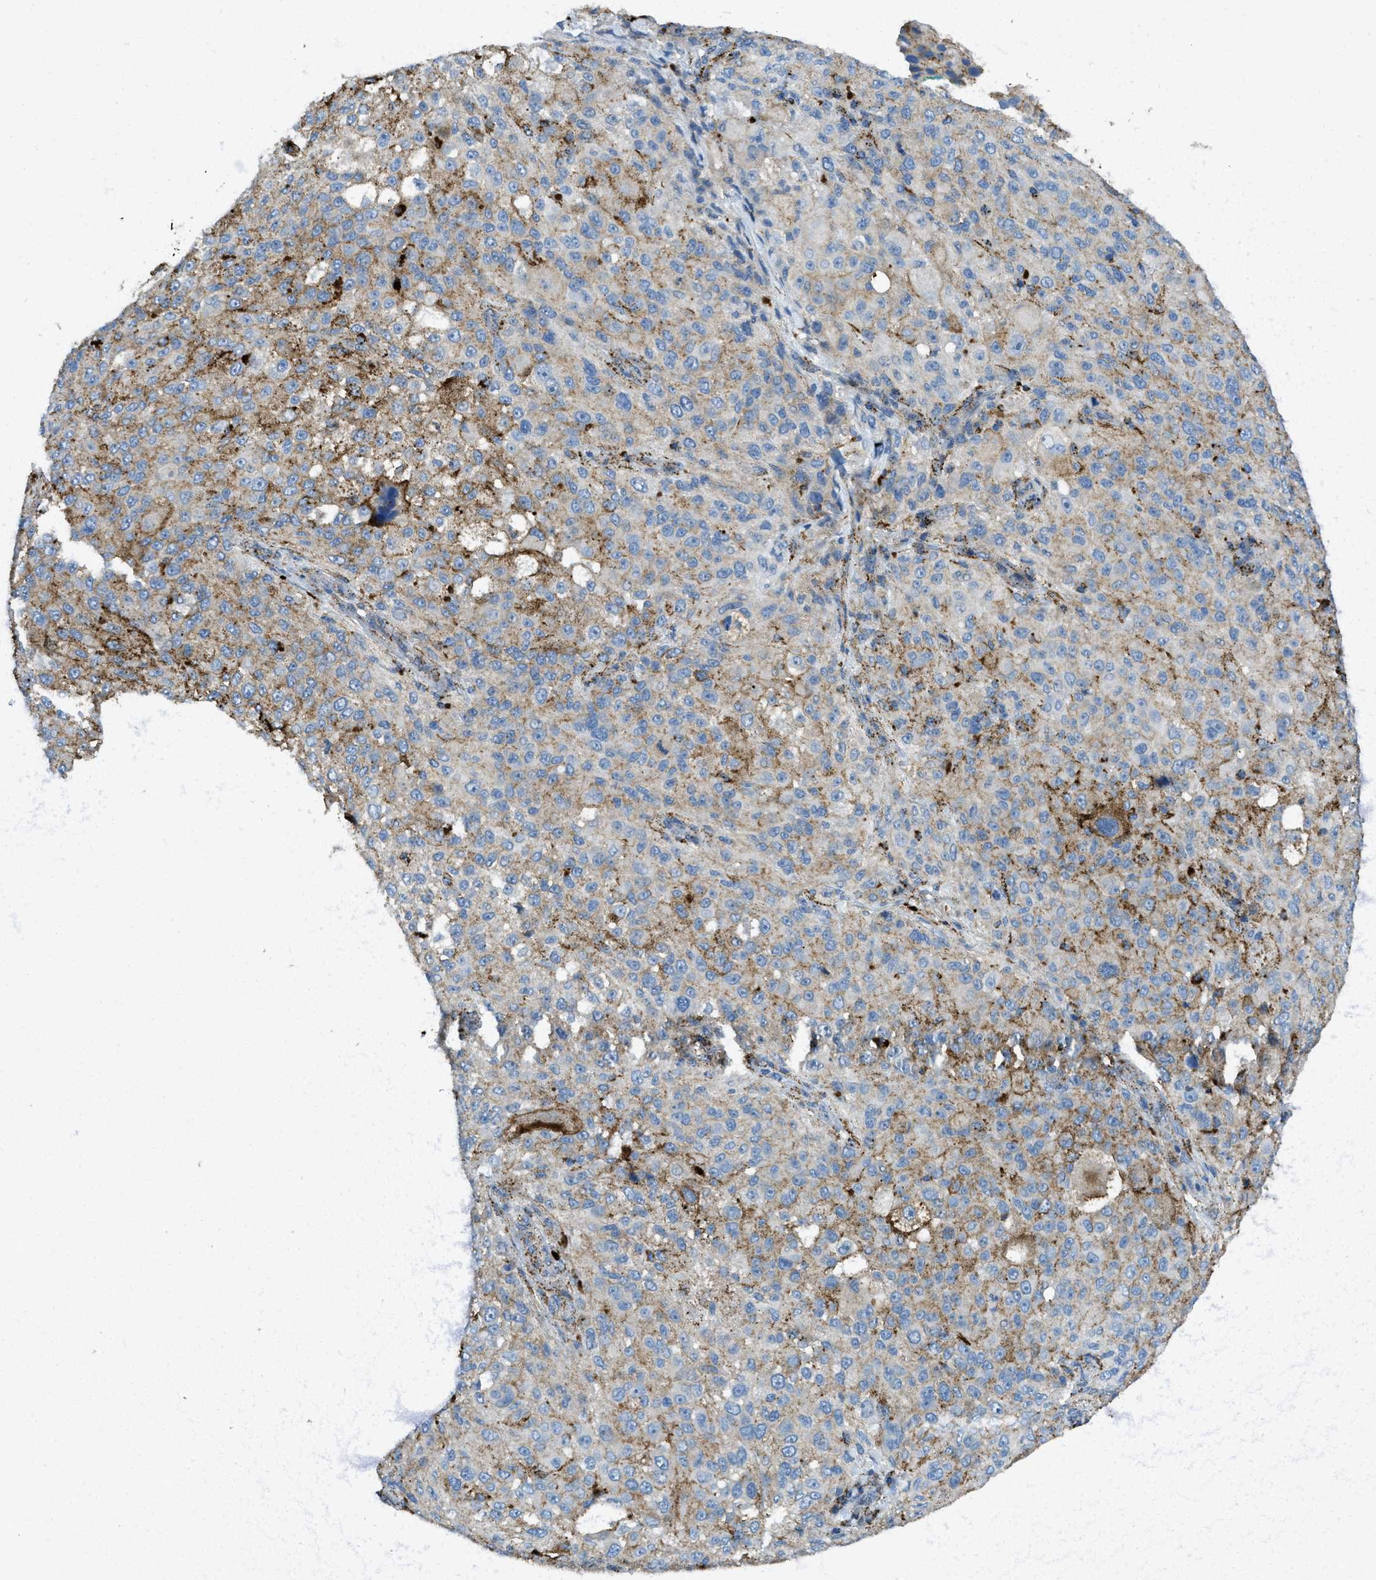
{"staining": {"intensity": "moderate", "quantity": "25%-75%", "location": "cytoplasmic/membranous"}, "tissue": "melanoma", "cell_type": "Tumor cells", "image_type": "cancer", "snomed": [{"axis": "morphology", "description": "Necrosis, NOS"}, {"axis": "morphology", "description": "Malignant melanoma, NOS"}, {"axis": "topography", "description": "Skin"}], "caption": "The immunohistochemical stain highlights moderate cytoplasmic/membranous expression in tumor cells of melanoma tissue.", "gene": "SCARB2", "patient": {"sex": "female", "age": 87}}